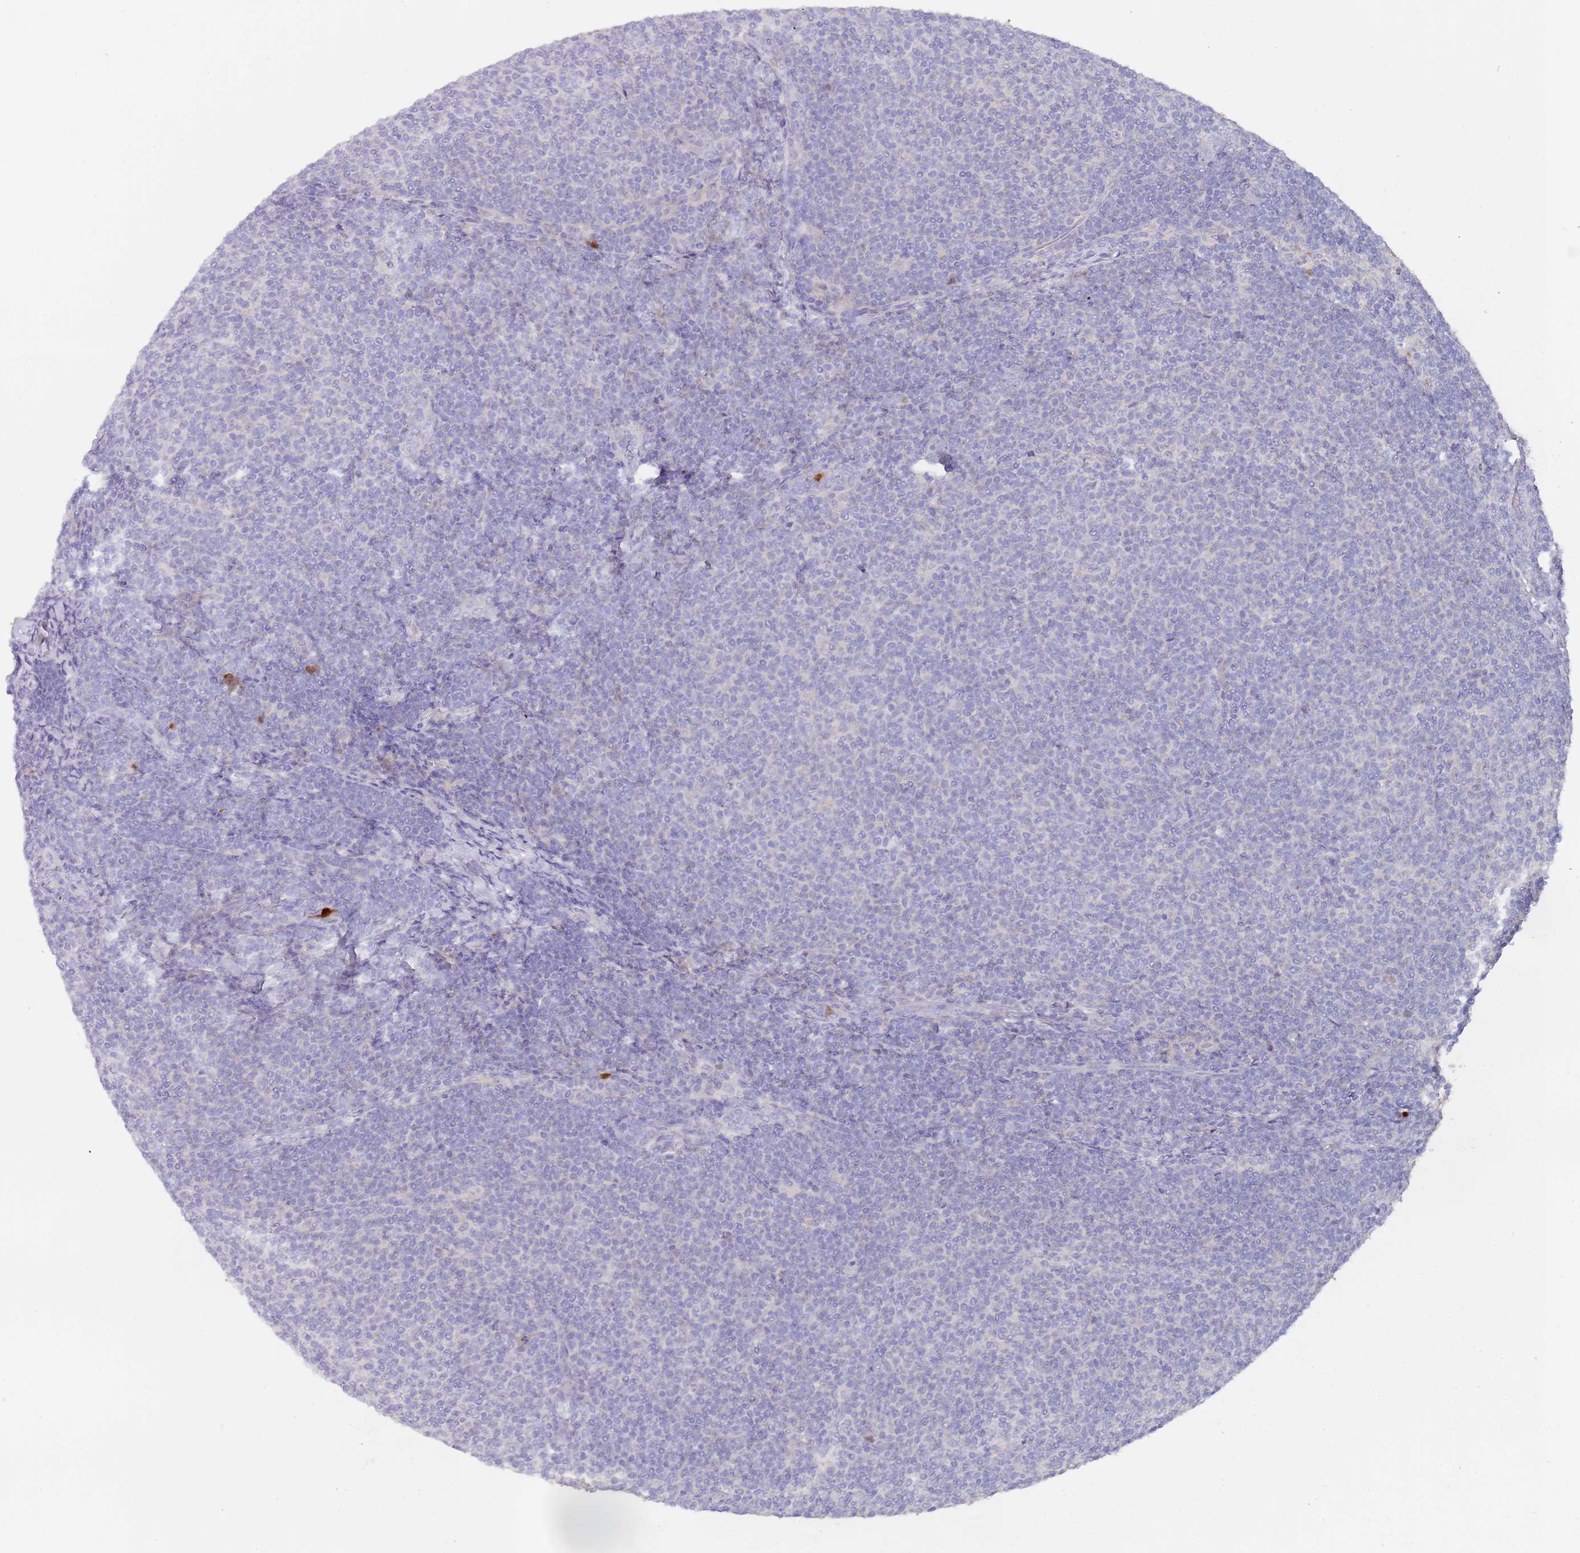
{"staining": {"intensity": "negative", "quantity": "none", "location": "none"}, "tissue": "lymphoma", "cell_type": "Tumor cells", "image_type": "cancer", "snomed": [{"axis": "morphology", "description": "Malignant lymphoma, non-Hodgkin's type, Low grade"}, {"axis": "topography", "description": "Lymph node"}], "caption": "Lymphoma stained for a protein using immunohistochemistry (IHC) displays no expression tumor cells.", "gene": "TMEM251", "patient": {"sex": "male", "age": 66}}